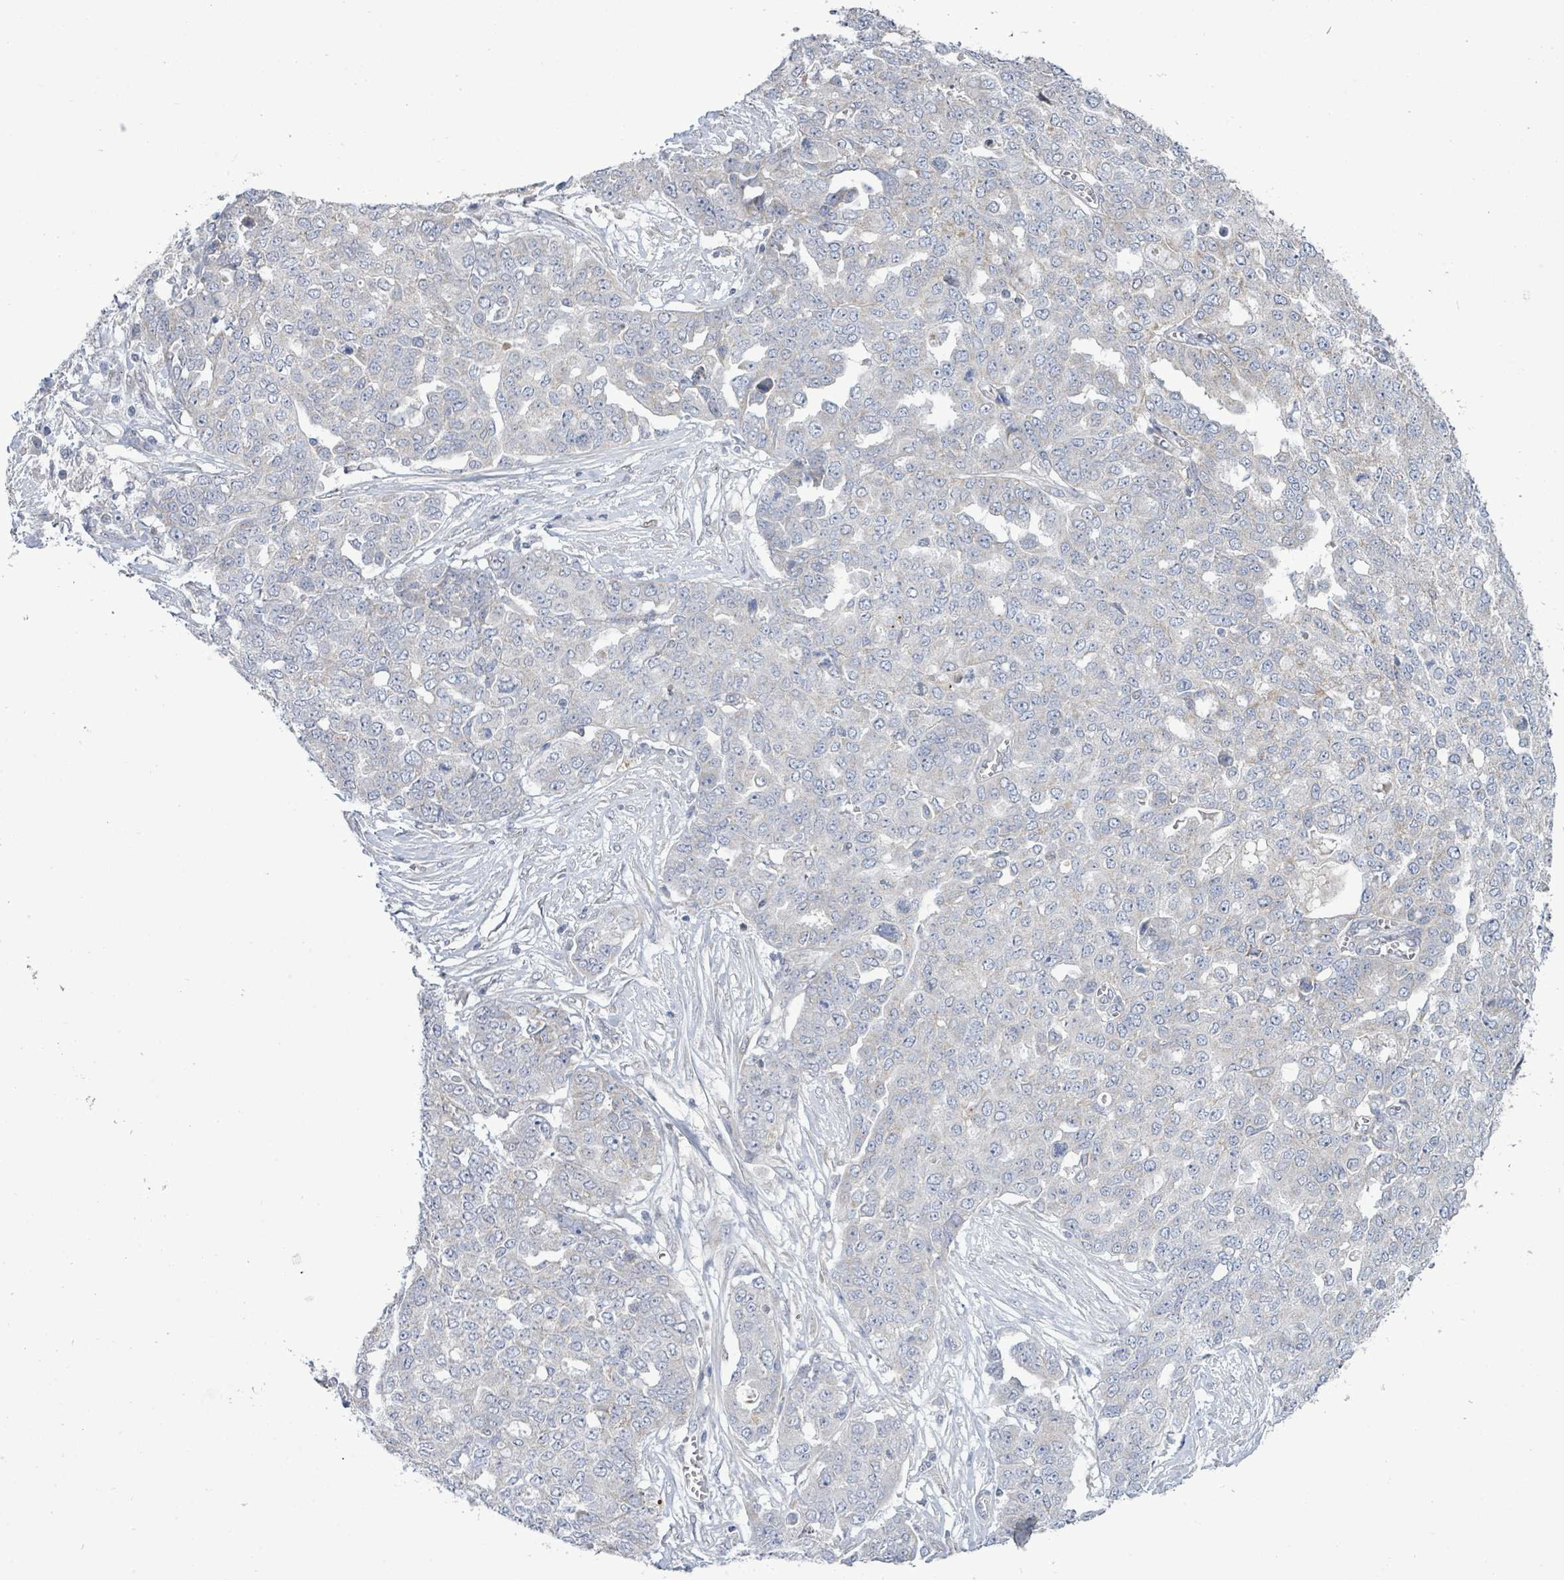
{"staining": {"intensity": "negative", "quantity": "none", "location": "none"}, "tissue": "ovarian cancer", "cell_type": "Tumor cells", "image_type": "cancer", "snomed": [{"axis": "morphology", "description": "Cystadenocarcinoma, serous, NOS"}, {"axis": "topography", "description": "Soft tissue"}, {"axis": "topography", "description": "Ovary"}], "caption": "This image is of ovarian cancer stained with IHC to label a protein in brown with the nuclei are counter-stained blue. There is no staining in tumor cells.", "gene": "ZFPM1", "patient": {"sex": "female", "age": 57}}